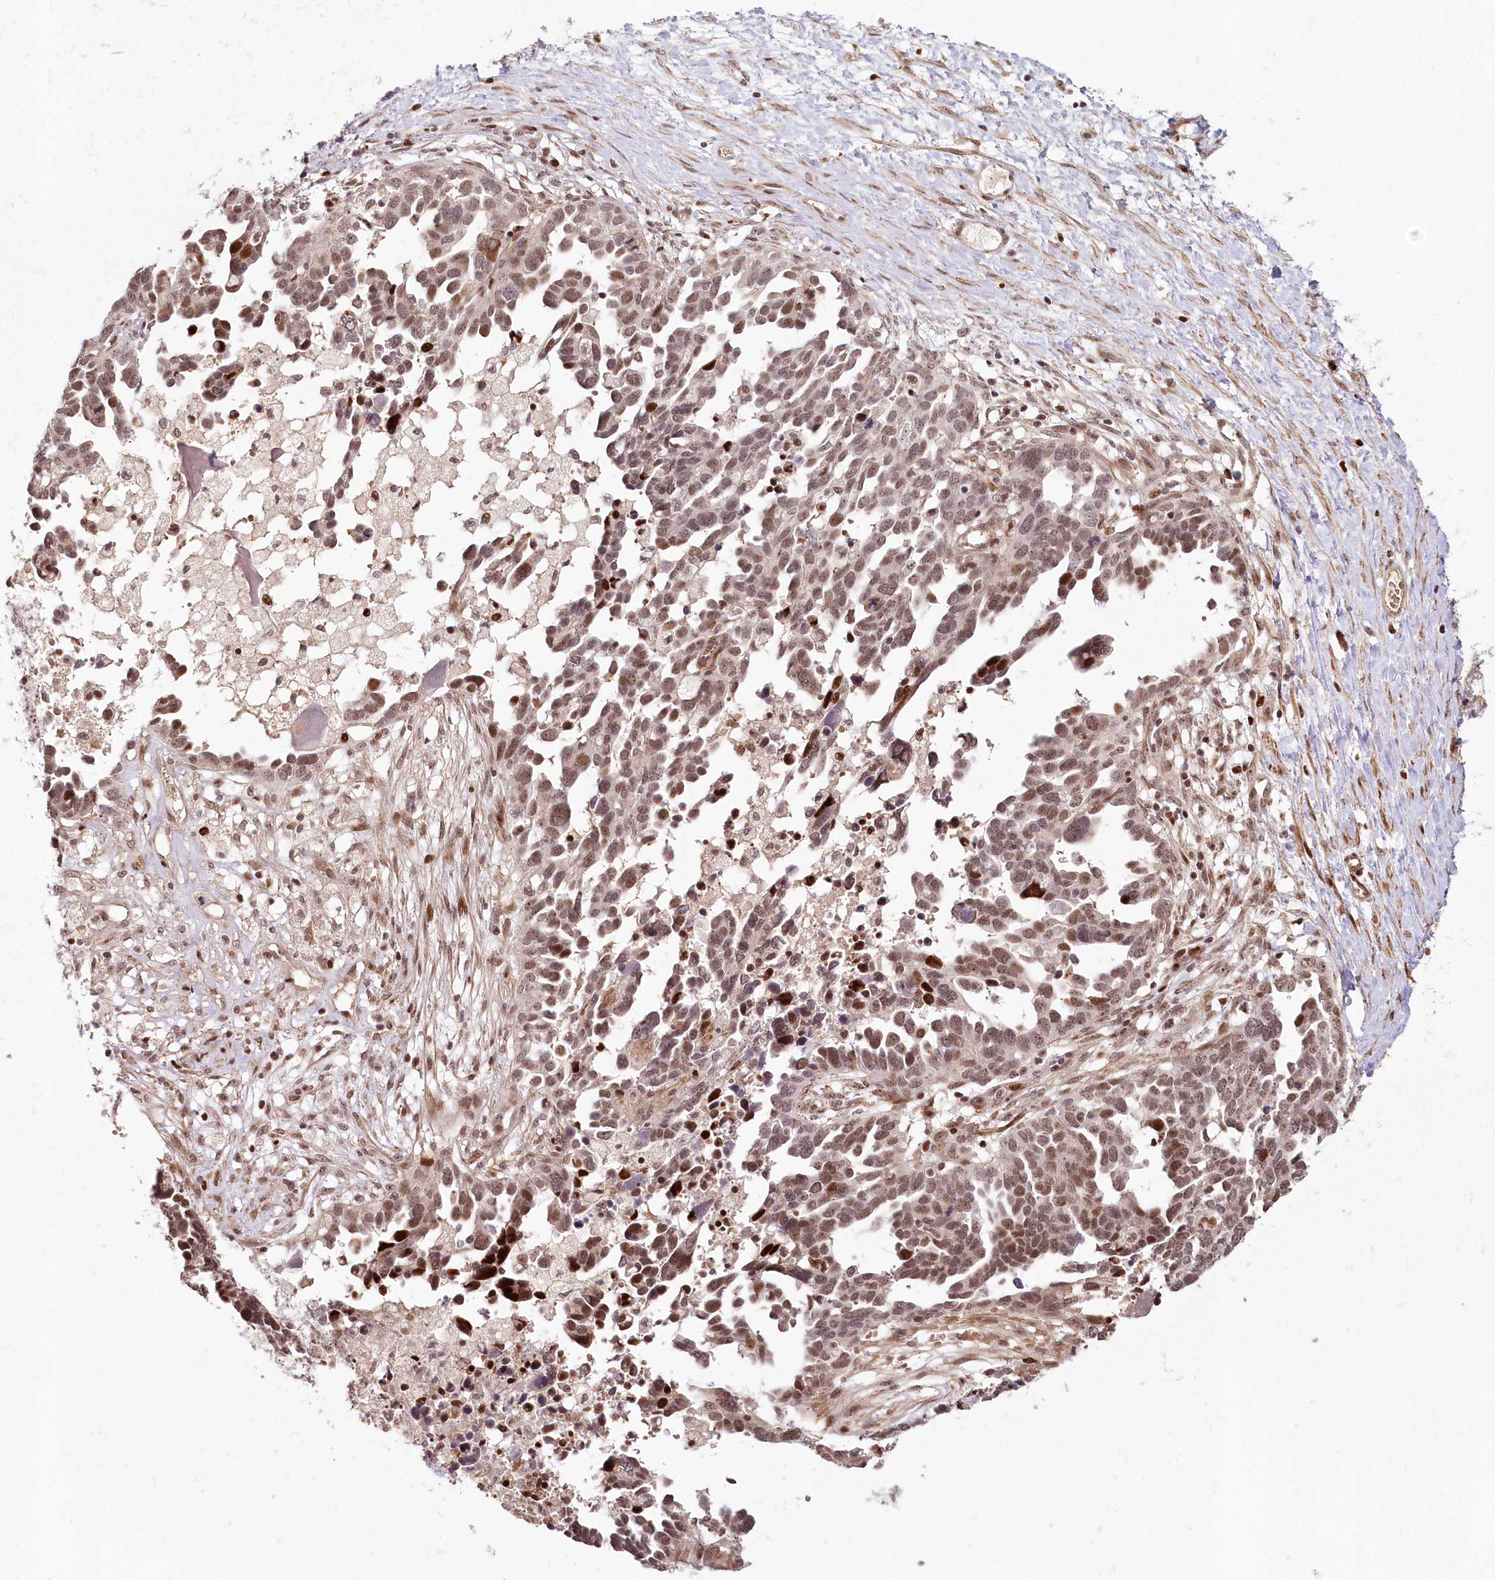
{"staining": {"intensity": "moderate", "quantity": ">75%", "location": "nuclear"}, "tissue": "ovarian cancer", "cell_type": "Tumor cells", "image_type": "cancer", "snomed": [{"axis": "morphology", "description": "Cystadenocarcinoma, serous, NOS"}, {"axis": "topography", "description": "Ovary"}], "caption": "Protein analysis of ovarian serous cystadenocarcinoma tissue reveals moderate nuclear expression in about >75% of tumor cells.", "gene": "FAM204A", "patient": {"sex": "female", "age": 54}}